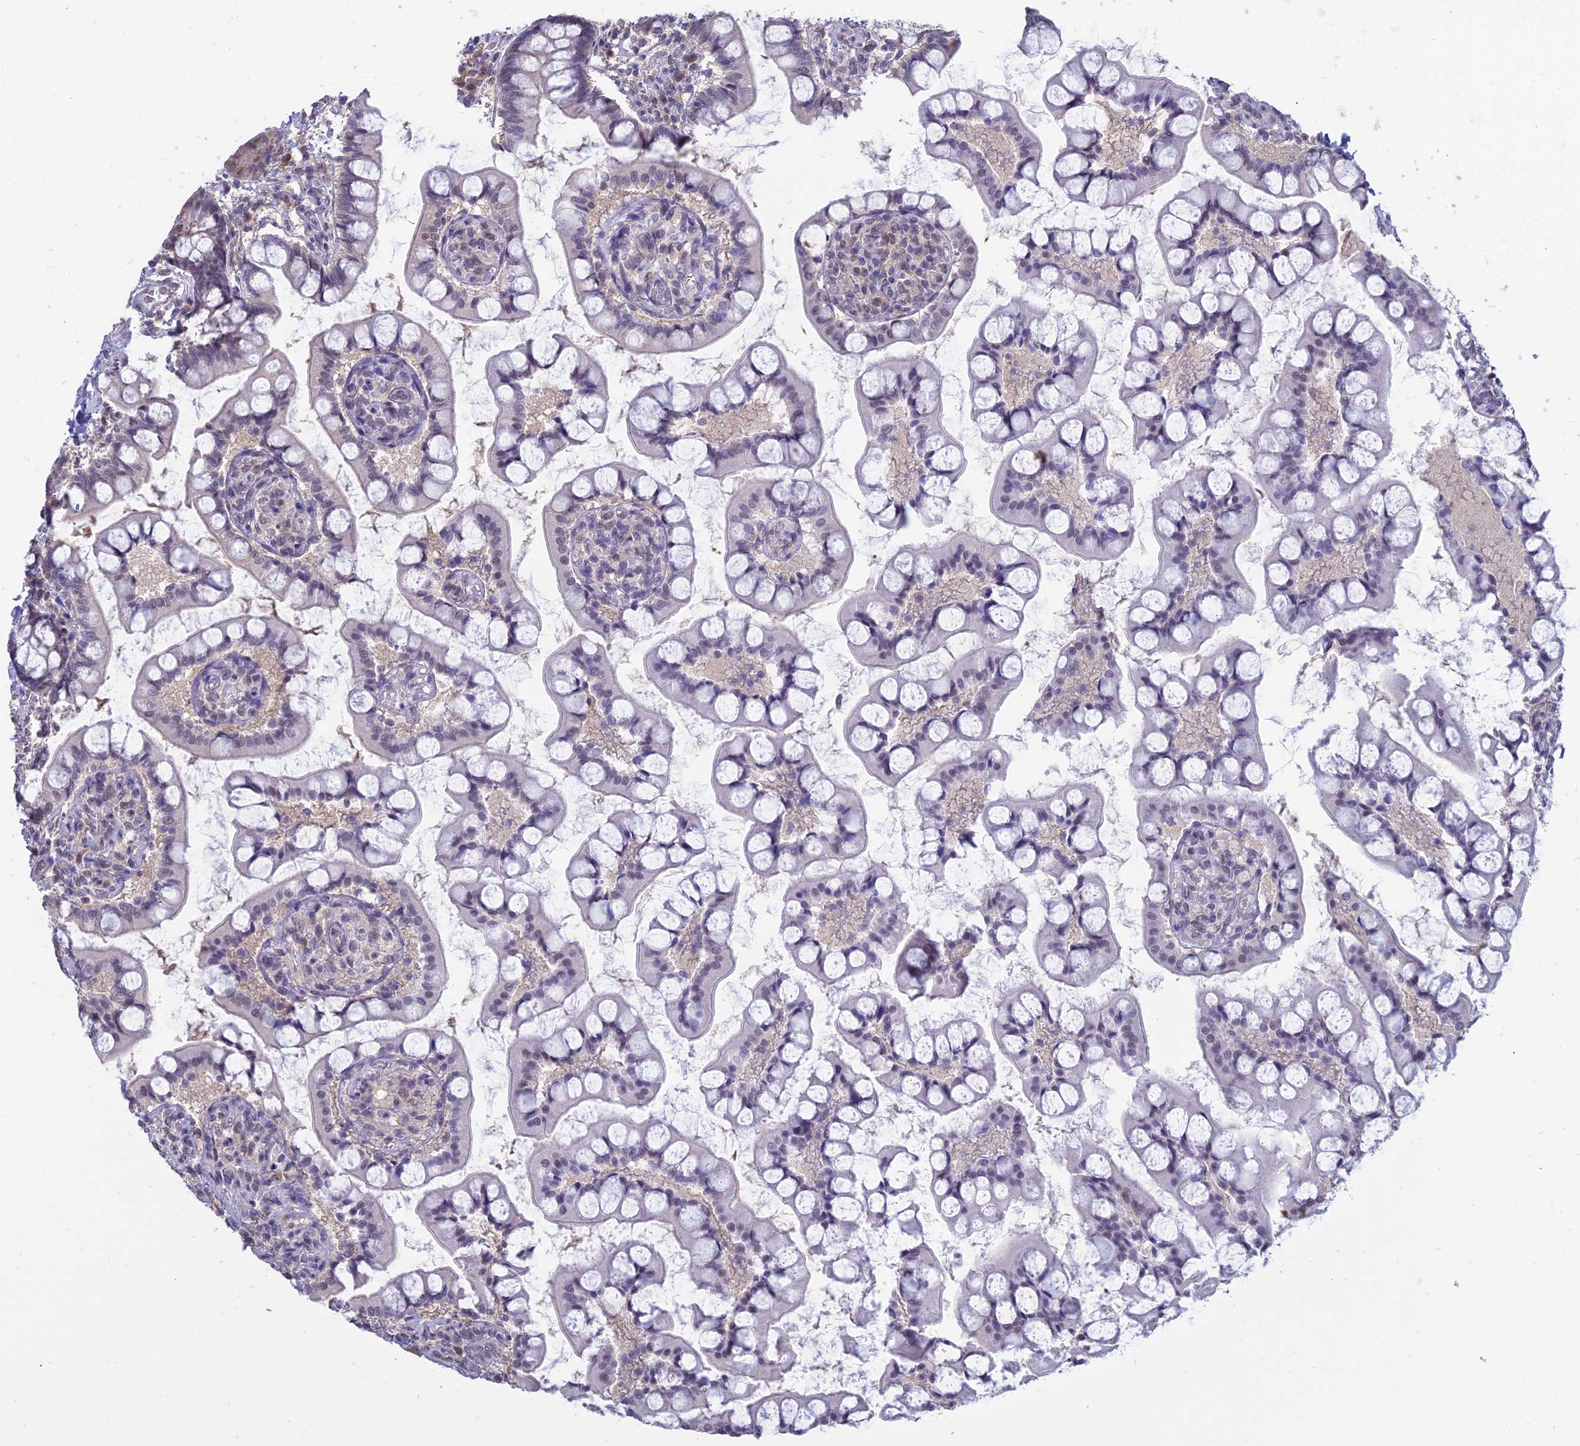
{"staining": {"intensity": "moderate", "quantity": "<25%", "location": "nuclear"}, "tissue": "small intestine", "cell_type": "Glandular cells", "image_type": "normal", "snomed": [{"axis": "morphology", "description": "Normal tissue, NOS"}, {"axis": "topography", "description": "Small intestine"}], "caption": "Immunohistochemistry (IHC) photomicrograph of unremarkable human small intestine stained for a protein (brown), which exhibits low levels of moderate nuclear positivity in about <25% of glandular cells.", "gene": "SRSF7", "patient": {"sex": "male", "age": 52}}